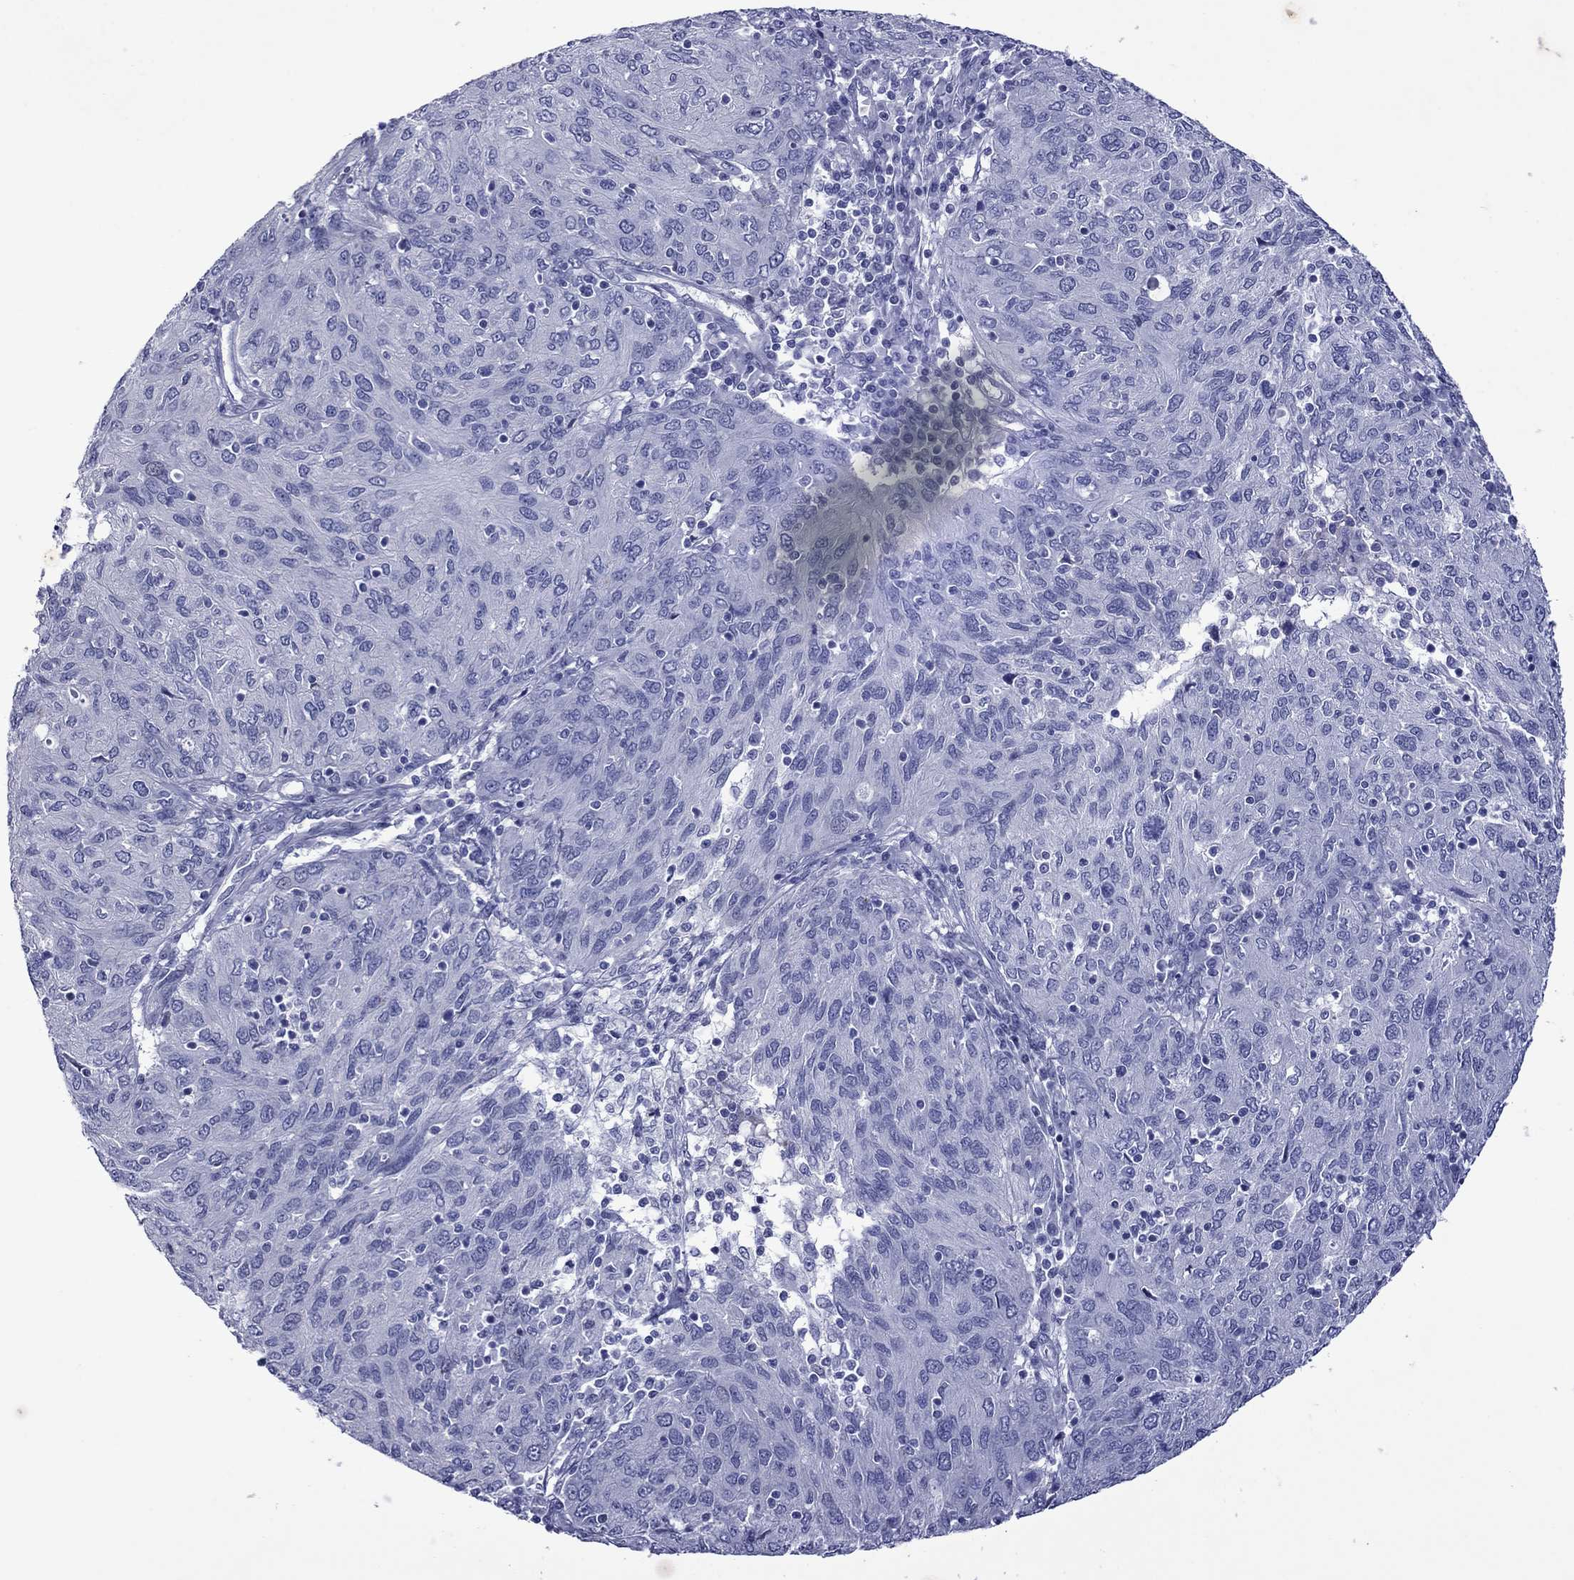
{"staining": {"intensity": "negative", "quantity": "none", "location": "none"}, "tissue": "ovarian cancer", "cell_type": "Tumor cells", "image_type": "cancer", "snomed": [{"axis": "morphology", "description": "Carcinoma, endometroid"}, {"axis": "topography", "description": "Ovary"}], "caption": "Tumor cells show no significant protein positivity in ovarian cancer (endometroid carcinoma).", "gene": "PIWIL1", "patient": {"sex": "female", "age": 50}}